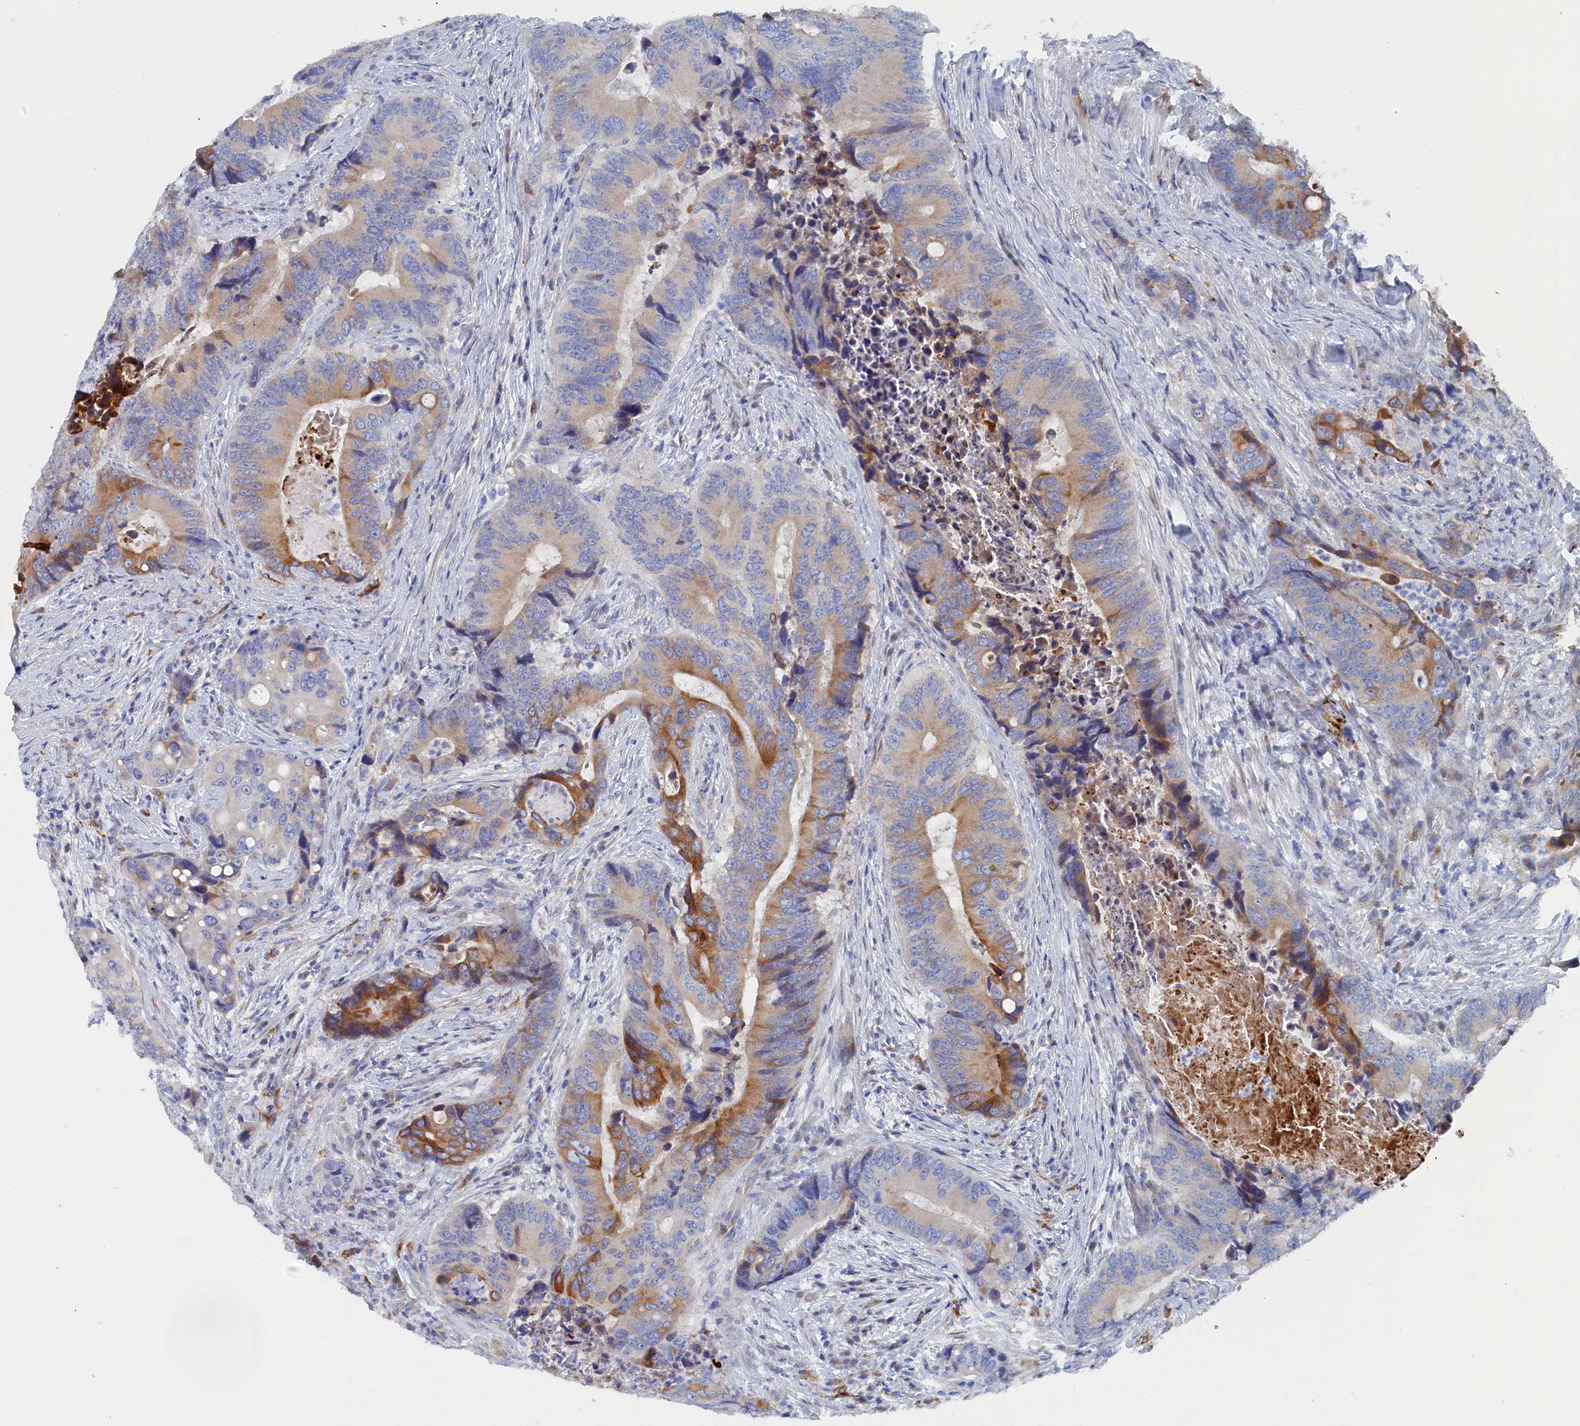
{"staining": {"intensity": "moderate", "quantity": "25%-75%", "location": "cytoplasmic/membranous"}, "tissue": "colorectal cancer", "cell_type": "Tumor cells", "image_type": "cancer", "snomed": [{"axis": "morphology", "description": "Adenocarcinoma, NOS"}, {"axis": "topography", "description": "Colon"}], "caption": "Protein positivity by IHC displays moderate cytoplasmic/membranous positivity in approximately 25%-75% of tumor cells in colorectal adenocarcinoma.", "gene": "COG7", "patient": {"sex": "male", "age": 84}}